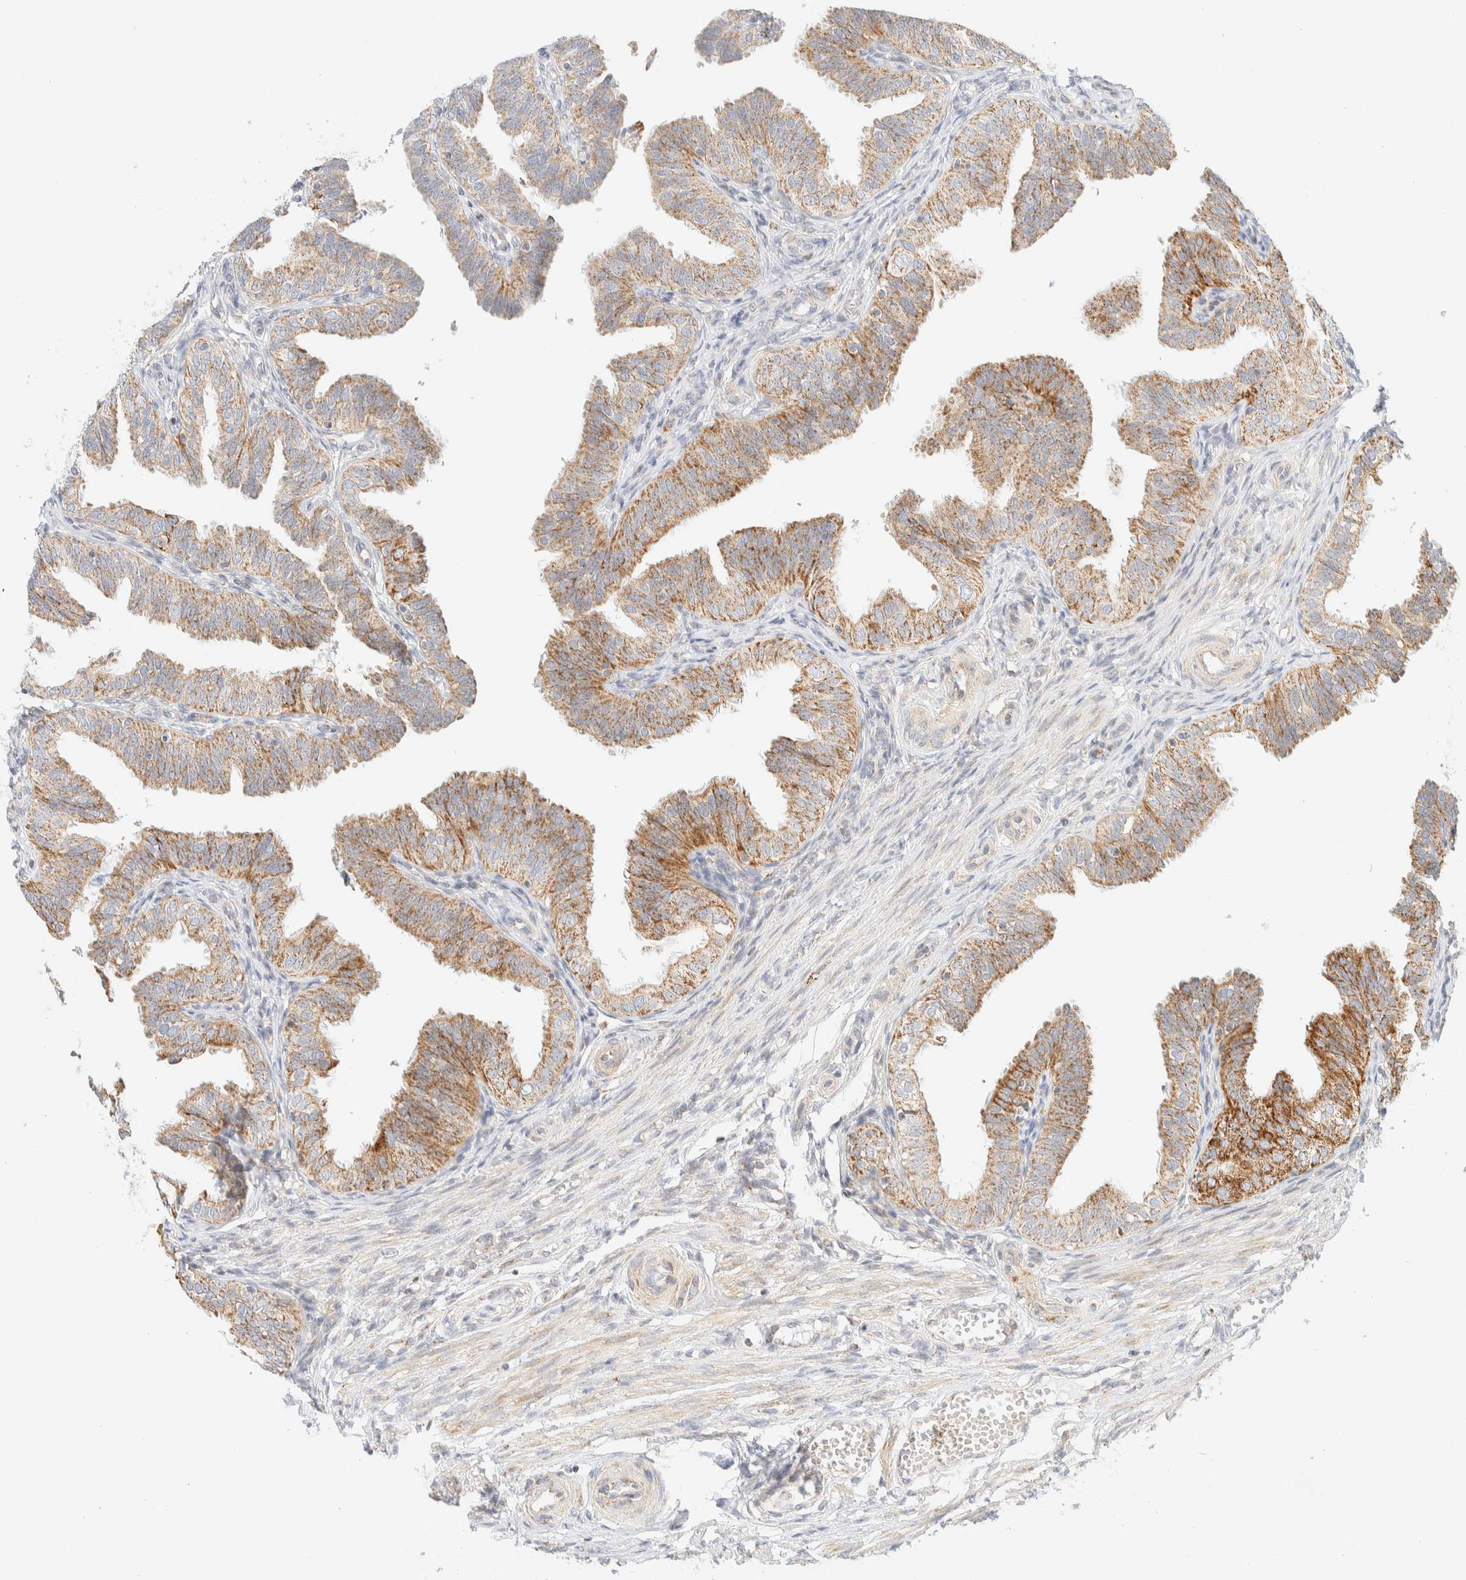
{"staining": {"intensity": "moderate", "quantity": ">75%", "location": "cytoplasmic/membranous"}, "tissue": "fallopian tube", "cell_type": "Glandular cells", "image_type": "normal", "snomed": [{"axis": "morphology", "description": "Normal tissue, NOS"}, {"axis": "topography", "description": "Fallopian tube"}], "caption": "Immunohistochemistry micrograph of unremarkable fallopian tube stained for a protein (brown), which exhibits medium levels of moderate cytoplasmic/membranous staining in about >75% of glandular cells.", "gene": "PPM1K", "patient": {"sex": "female", "age": 35}}